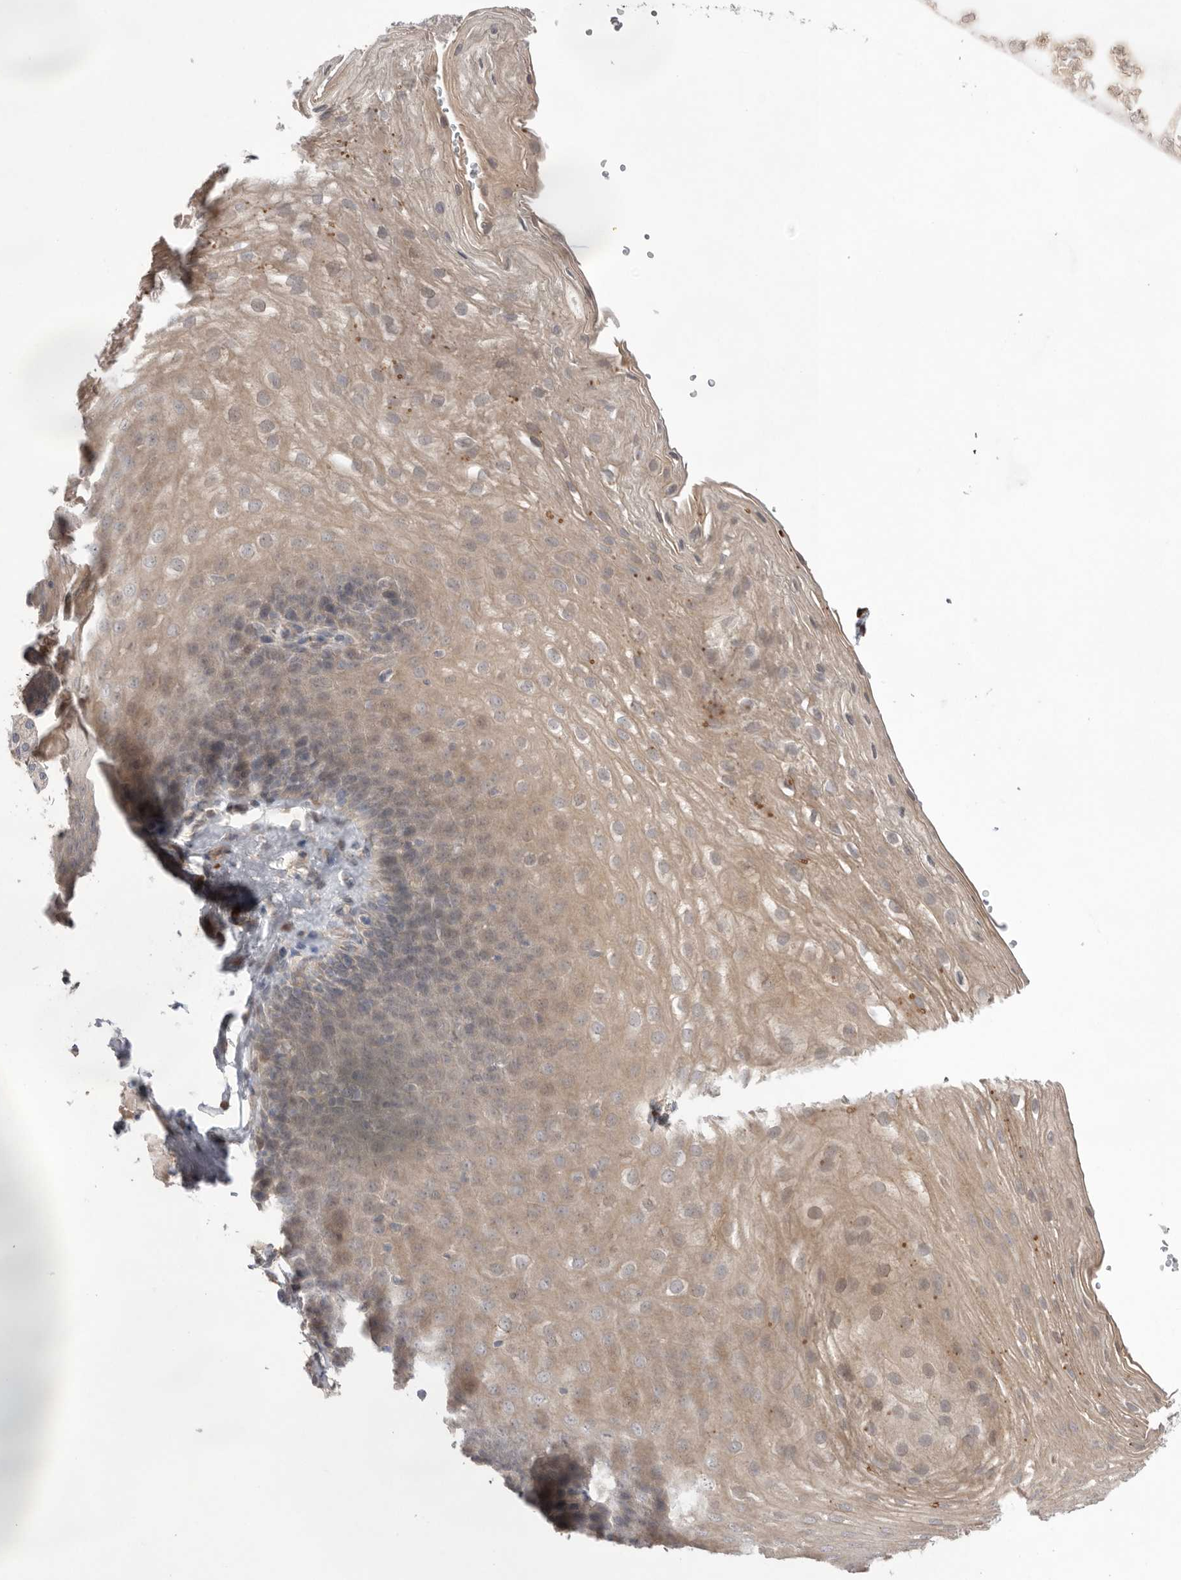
{"staining": {"intensity": "weak", "quantity": "25%-75%", "location": "cytoplasmic/membranous"}, "tissue": "esophagus", "cell_type": "Squamous epithelial cells", "image_type": "normal", "snomed": [{"axis": "morphology", "description": "Normal tissue, NOS"}, {"axis": "topography", "description": "Esophagus"}], "caption": "Immunohistochemistry micrograph of normal esophagus: human esophagus stained using immunohistochemistry demonstrates low levels of weak protein expression localized specifically in the cytoplasmic/membranous of squamous epithelial cells, appearing as a cytoplasmic/membranous brown color.", "gene": "NRCAM", "patient": {"sex": "female", "age": 66}}